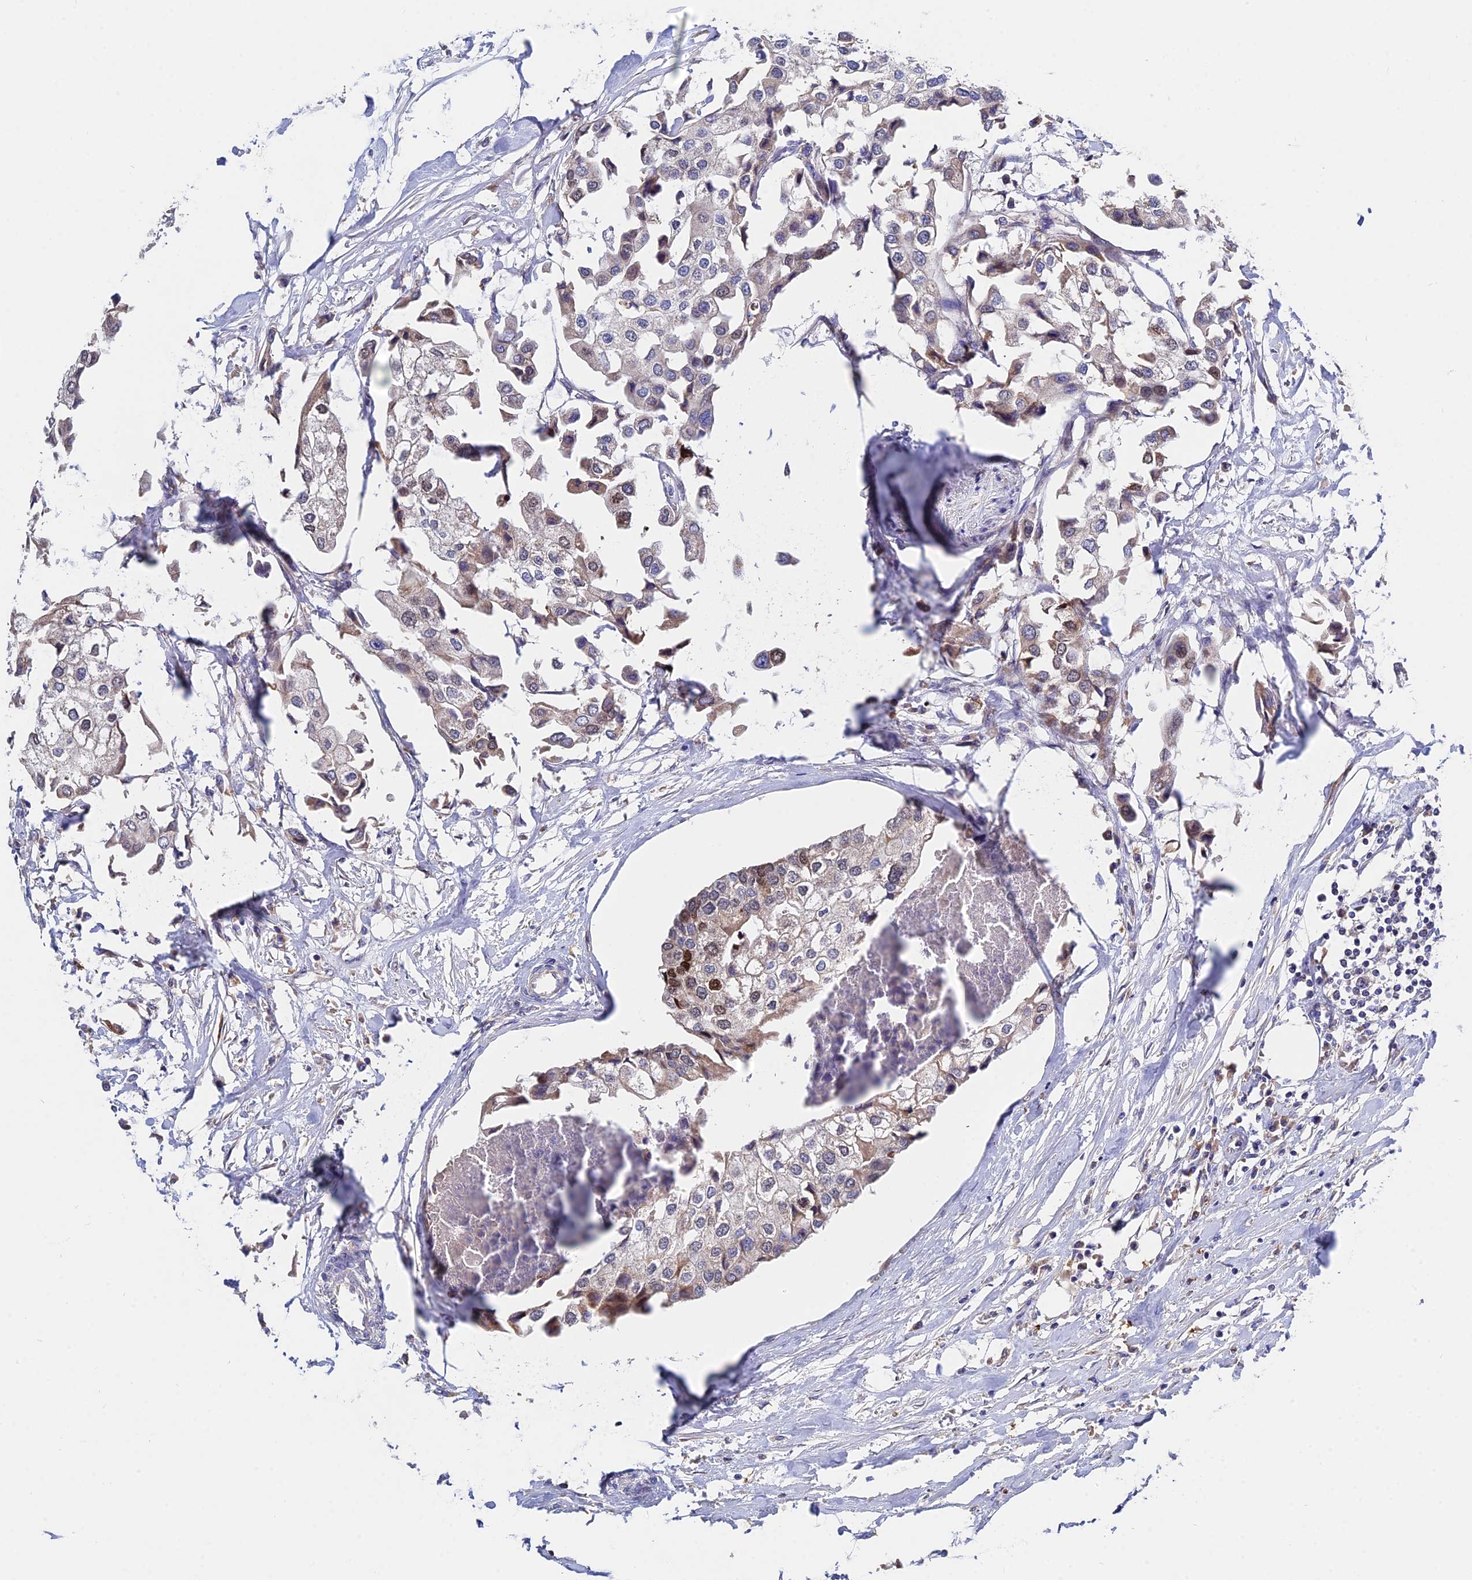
{"staining": {"intensity": "moderate", "quantity": "<25%", "location": "cytoplasmic/membranous,nuclear"}, "tissue": "urothelial cancer", "cell_type": "Tumor cells", "image_type": "cancer", "snomed": [{"axis": "morphology", "description": "Urothelial carcinoma, High grade"}, {"axis": "topography", "description": "Urinary bladder"}], "caption": "Immunohistochemistry (IHC) image of neoplastic tissue: urothelial cancer stained using IHC displays low levels of moderate protein expression localized specifically in the cytoplasmic/membranous and nuclear of tumor cells, appearing as a cytoplasmic/membranous and nuclear brown color.", "gene": "CDC37L1", "patient": {"sex": "male", "age": 64}}